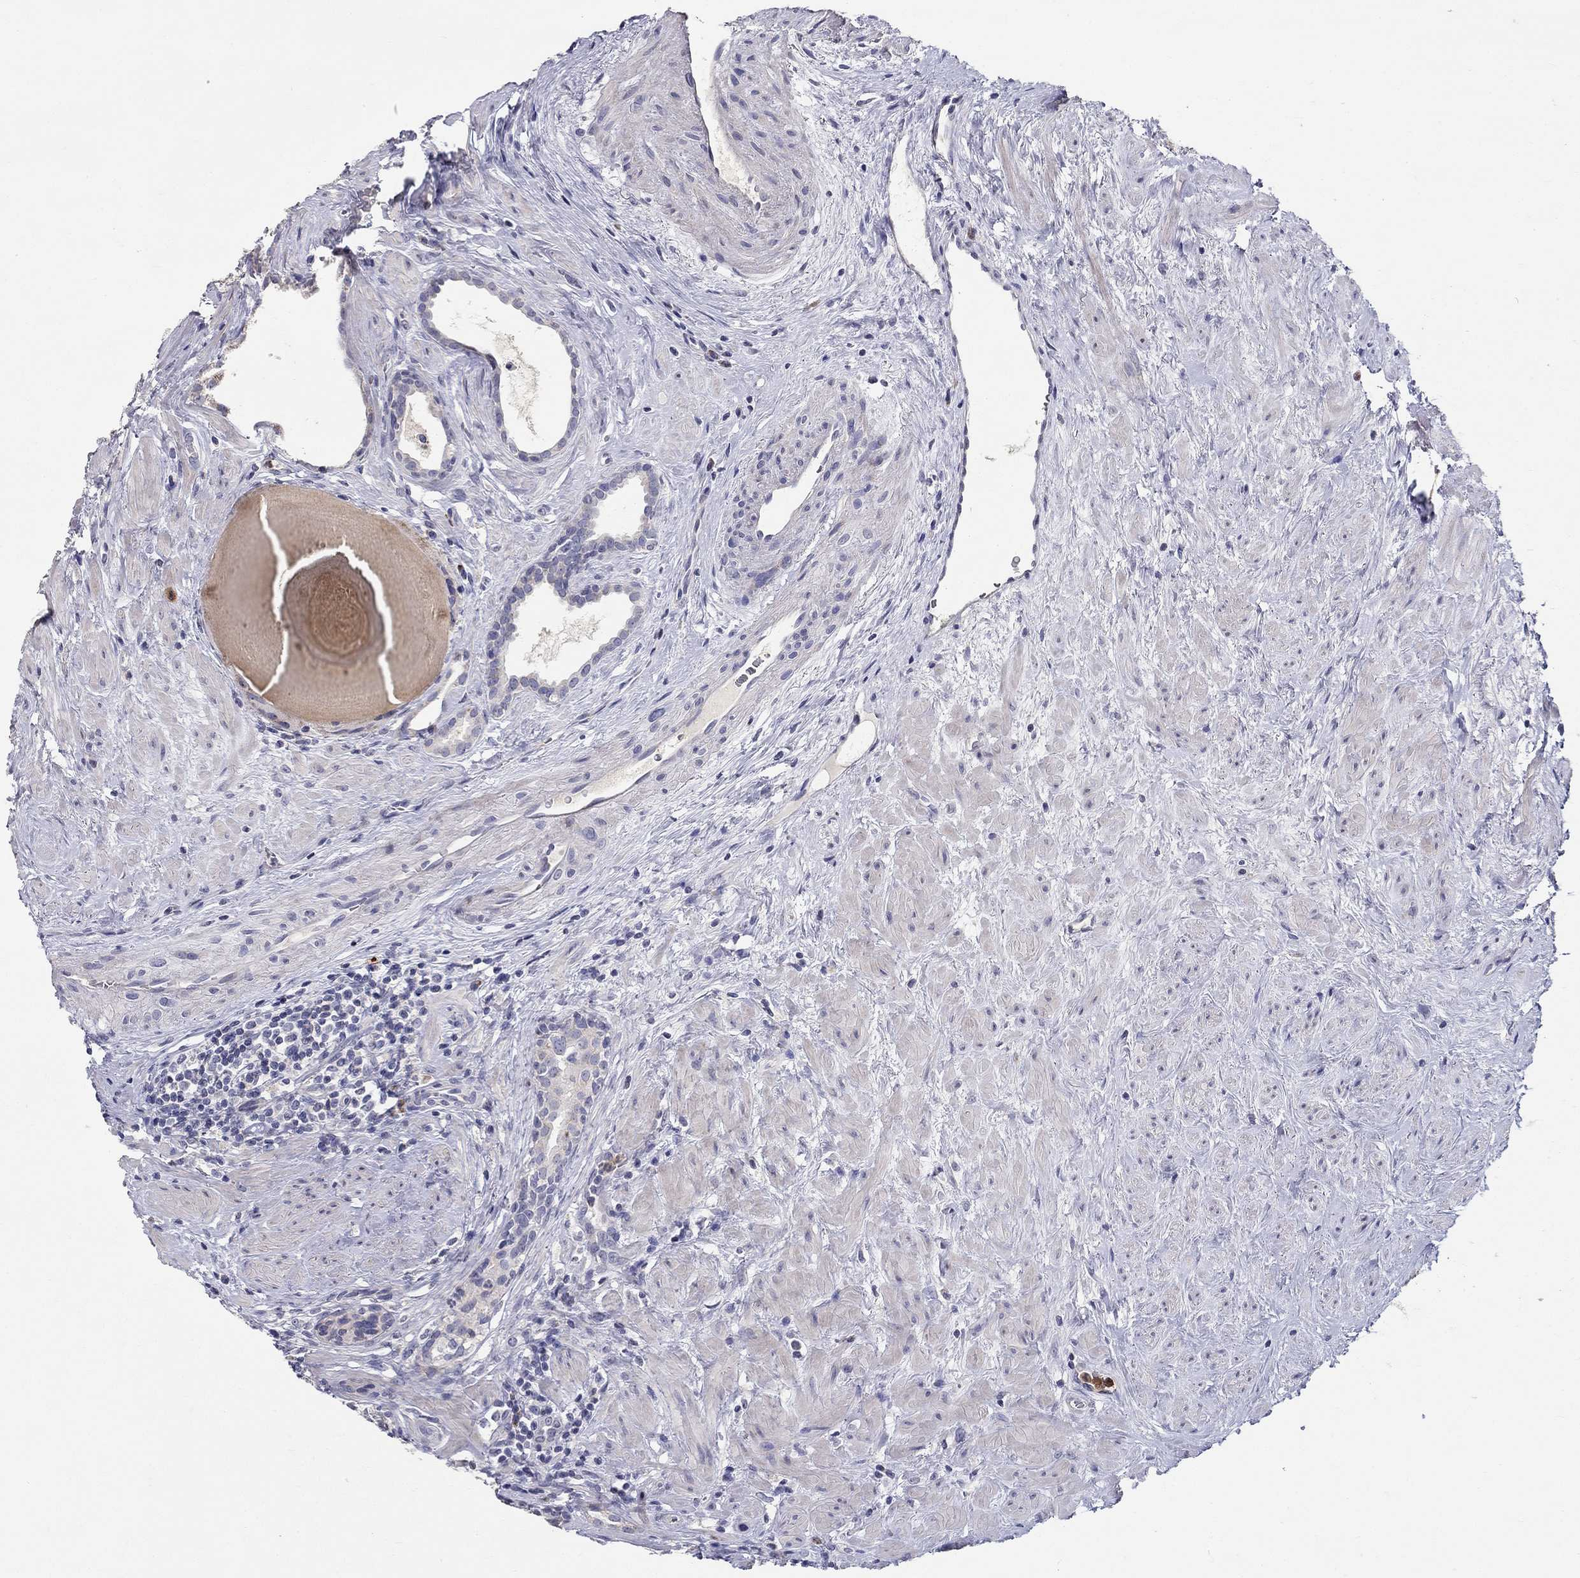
{"staining": {"intensity": "strong", "quantity": "25%-75%", "location": "cytoplasmic/membranous"}, "tissue": "prostate cancer", "cell_type": "Tumor cells", "image_type": "cancer", "snomed": [{"axis": "morphology", "description": "Adenocarcinoma, NOS"}, {"axis": "morphology", "description": "Adenocarcinoma, High grade"}, {"axis": "topography", "description": "Prostate"}], "caption": "Tumor cells demonstrate strong cytoplasmic/membranous positivity in approximately 25%-75% of cells in prostate cancer (adenocarcinoma).", "gene": "HMX2", "patient": {"sex": "male", "age": 64}}